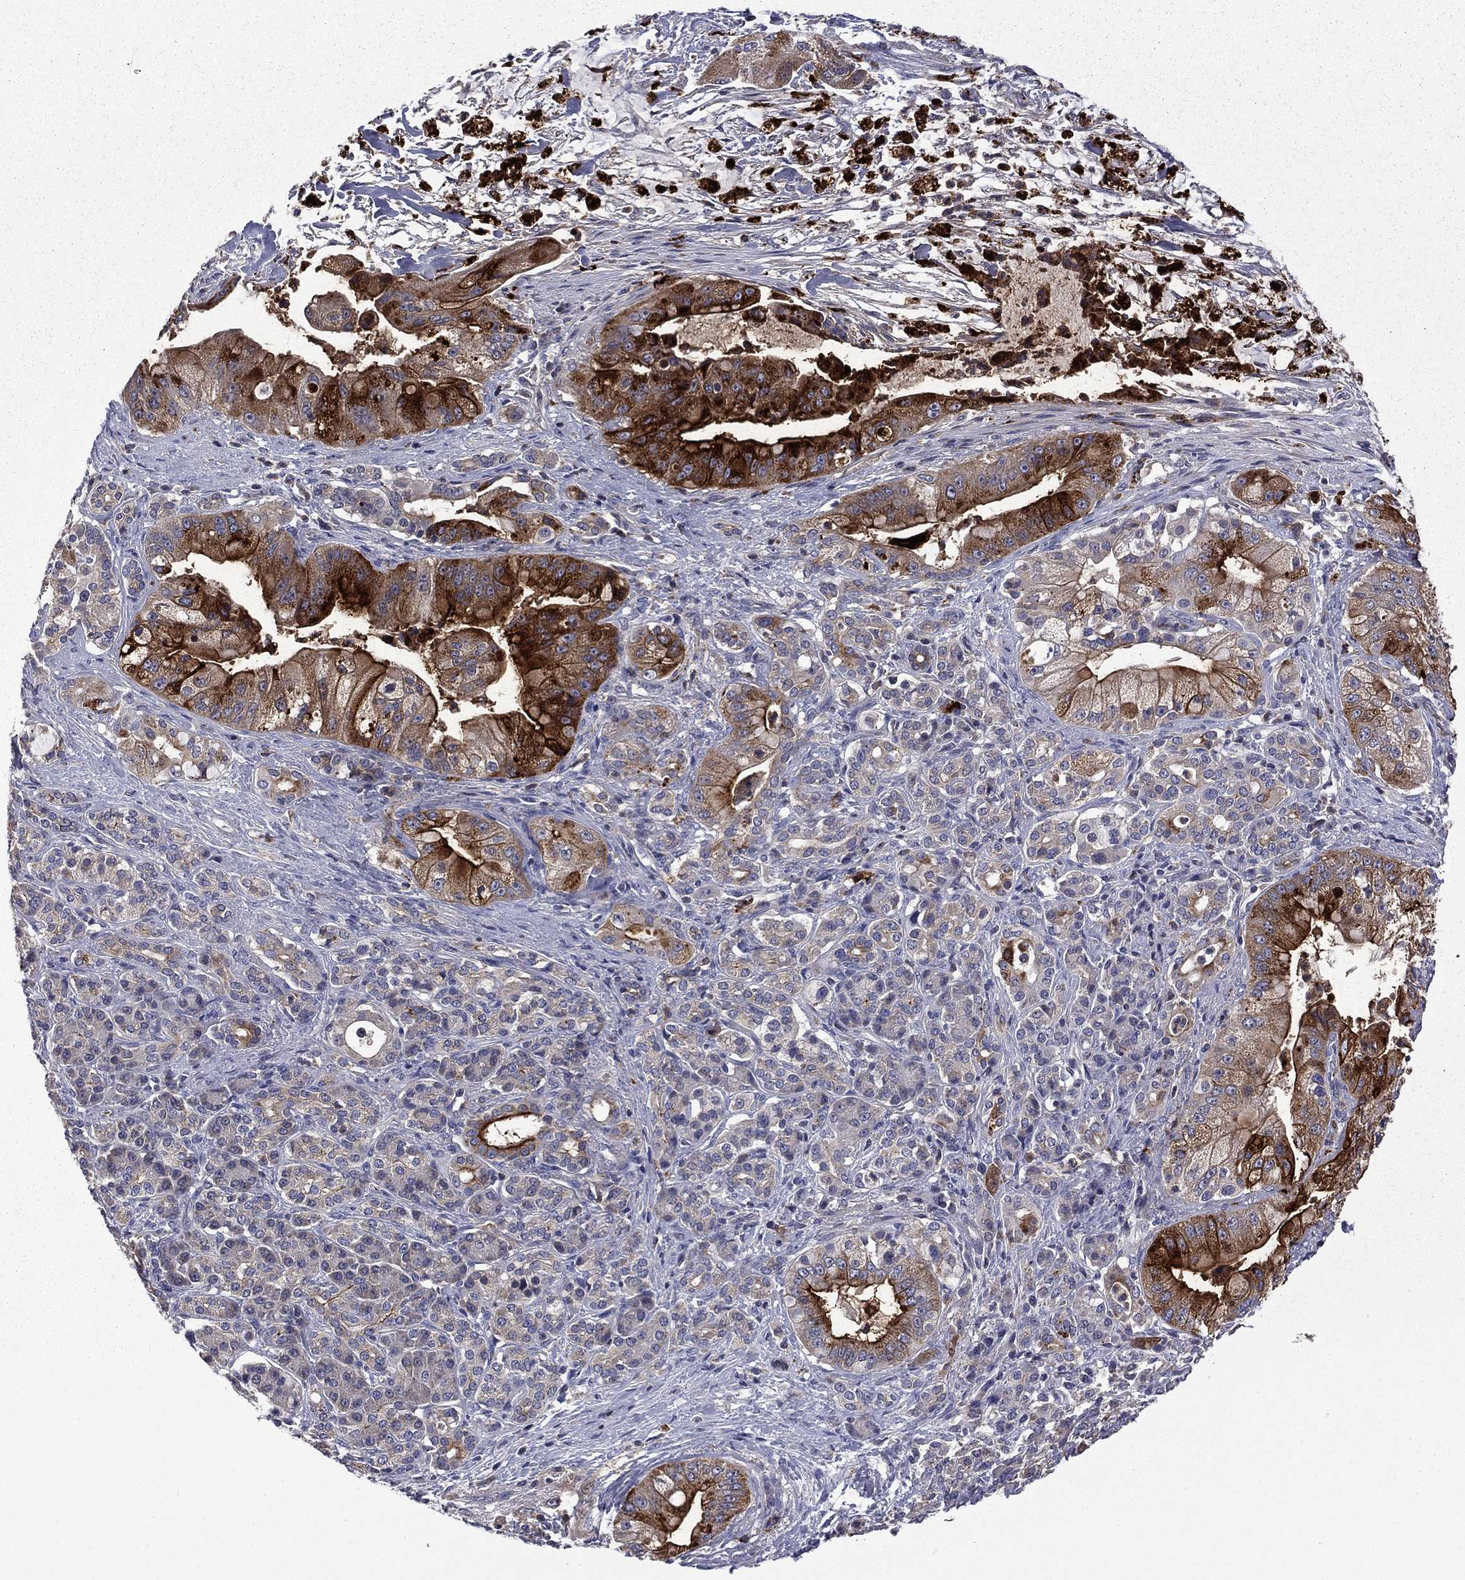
{"staining": {"intensity": "strong", "quantity": "25%-75%", "location": "cytoplasmic/membranous"}, "tissue": "pancreatic cancer", "cell_type": "Tumor cells", "image_type": "cancer", "snomed": [{"axis": "morphology", "description": "Normal tissue, NOS"}, {"axis": "morphology", "description": "Inflammation, NOS"}, {"axis": "morphology", "description": "Adenocarcinoma, NOS"}, {"axis": "topography", "description": "Pancreas"}], "caption": "Immunohistochemical staining of human pancreatic cancer reveals high levels of strong cytoplasmic/membranous protein positivity in approximately 25%-75% of tumor cells.", "gene": "CEACAM7", "patient": {"sex": "male", "age": 57}}